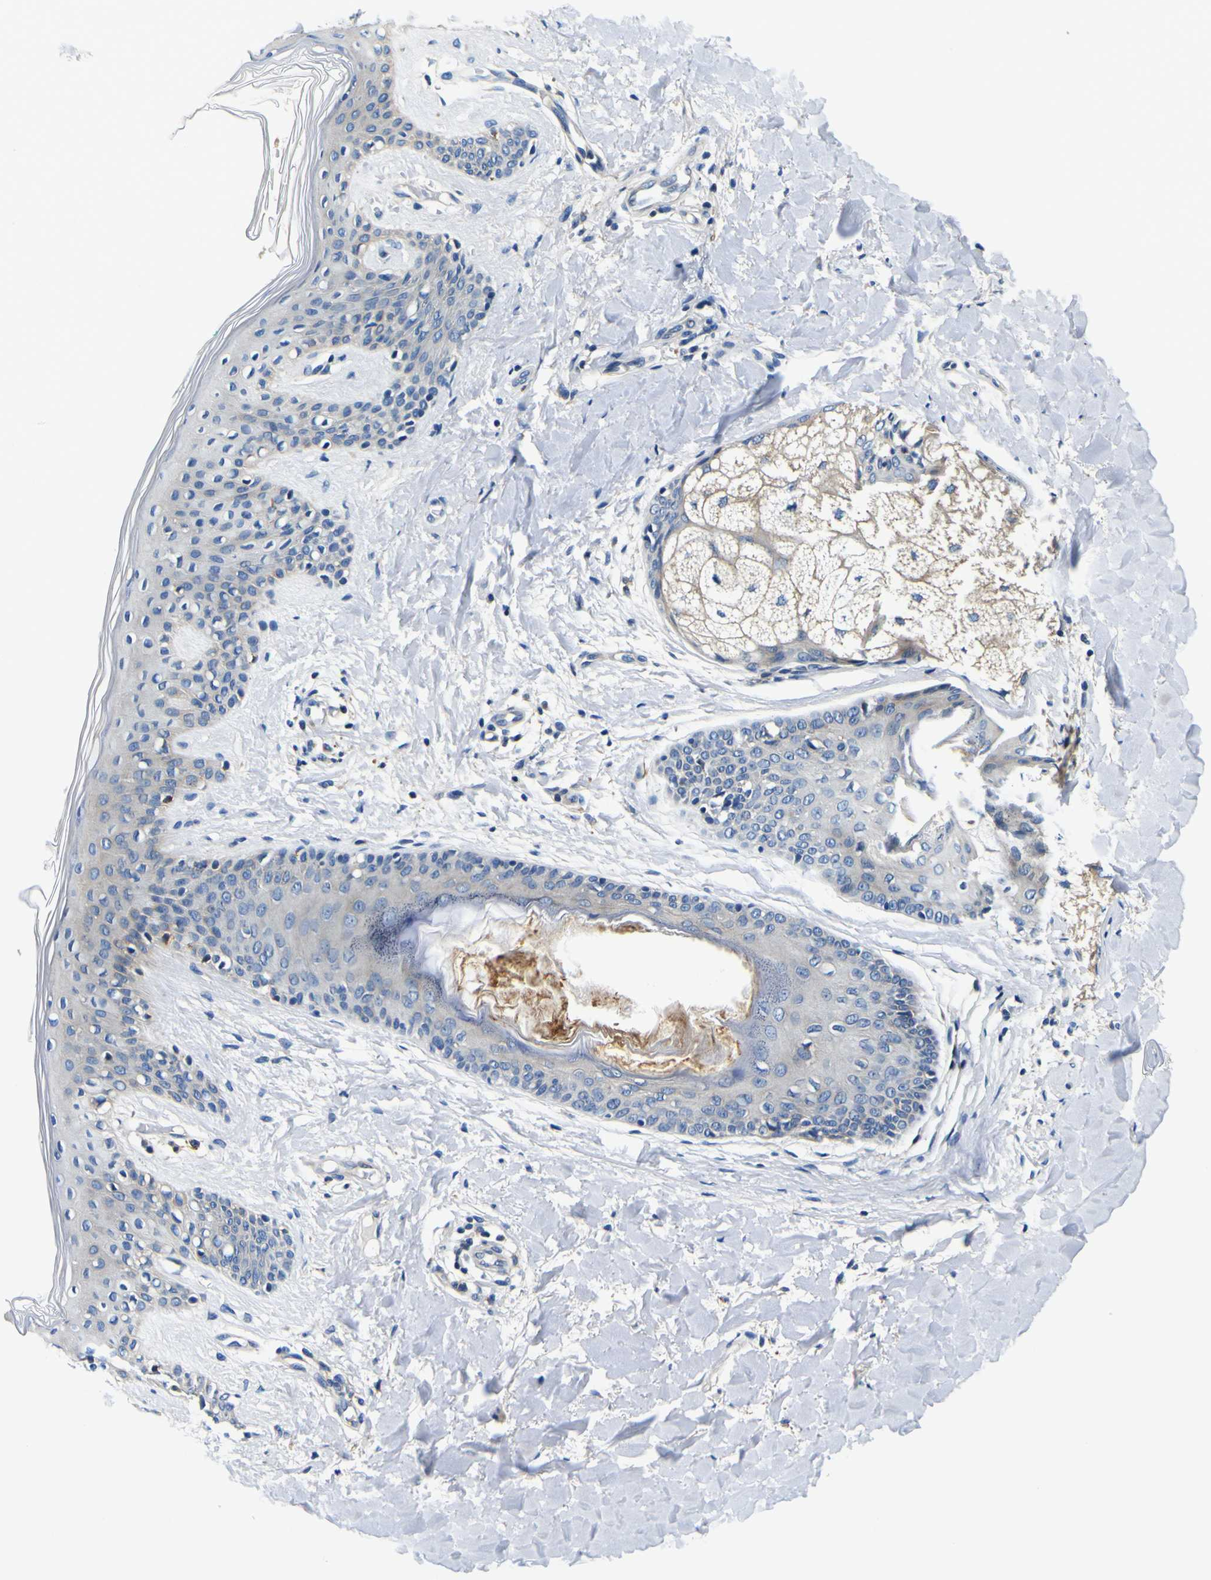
{"staining": {"intensity": "negative", "quantity": "none", "location": "none"}, "tissue": "skin", "cell_type": "Fibroblasts", "image_type": "normal", "snomed": [{"axis": "morphology", "description": "Normal tissue, NOS"}, {"axis": "topography", "description": "Skin"}], "caption": "Human skin stained for a protein using IHC exhibits no positivity in fibroblasts.", "gene": "CLSTN1", "patient": {"sex": "male", "age": 16}}